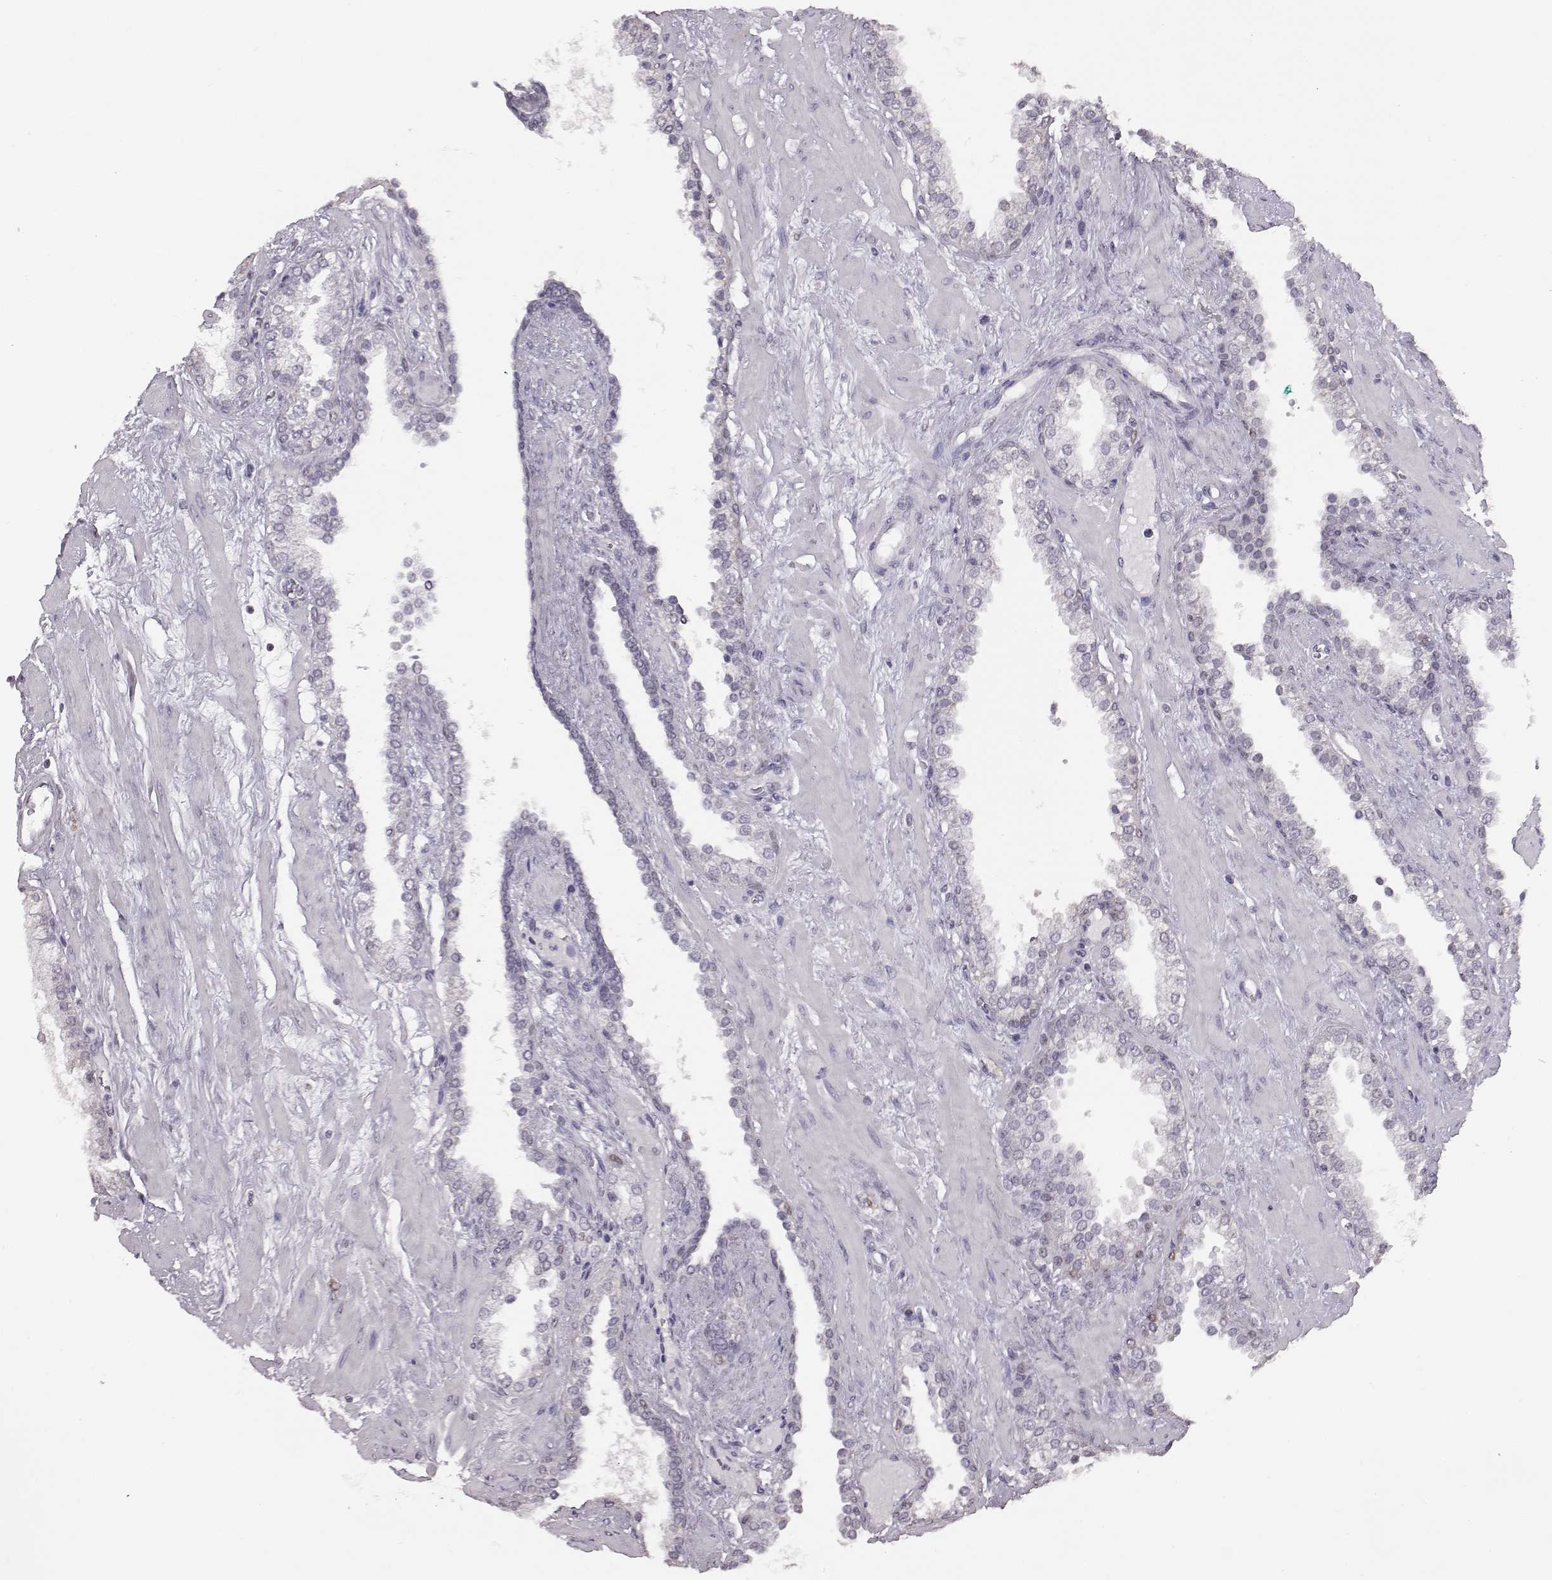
{"staining": {"intensity": "weak", "quantity": "<25%", "location": "cytoplasmic/membranous"}, "tissue": "prostate cancer", "cell_type": "Tumor cells", "image_type": "cancer", "snomed": [{"axis": "morphology", "description": "Adenocarcinoma, Low grade"}, {"axis": "topography", "description": "Prostate"}], "caption": "There is no significant positivity in tumor cells of prostate cancer. Nuclei are stained in blue.", "gene": "ALDH3A1", "patient": {"sex": "male", "age": 62}}